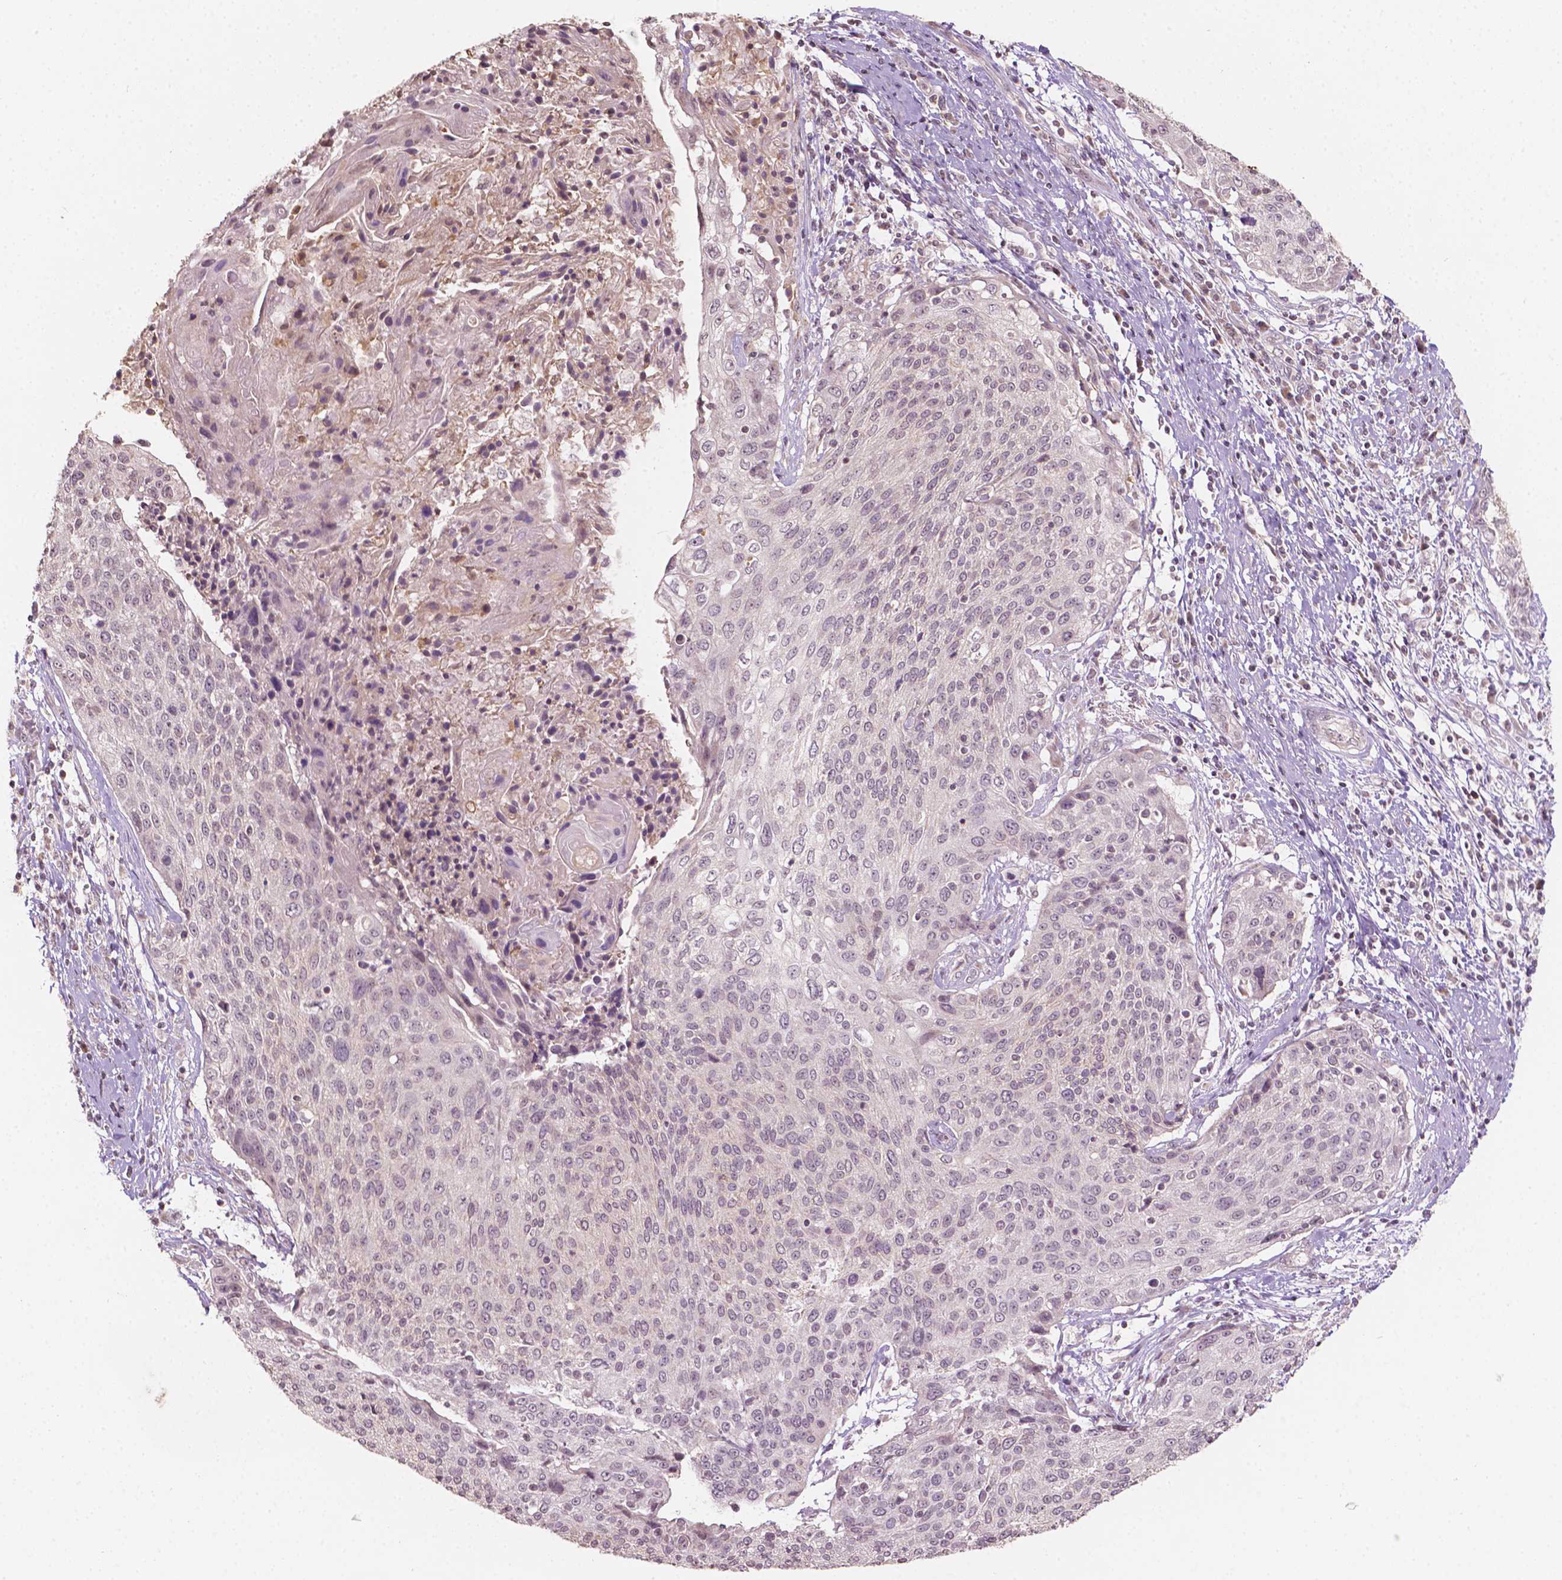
{"staining": {"intensity": "negative", "quantity": "none", "location": "none"}, "tissue": "cervical cancer", "cell_type": "Tumor cells", "image_type": "cancer", "snomed": [{"axis": "morphology", "description": "Squamous cell carcinoma, NOS"}, {"axis": "topography", "description": "Cervix"}], "caption": "Cervical squamous cell carcinoma was stained to show a protein in brown. There is no significant positivity in tumor cells.", "gene": "NOS1AP", "patient": {"sex": "female", "age": 31}}